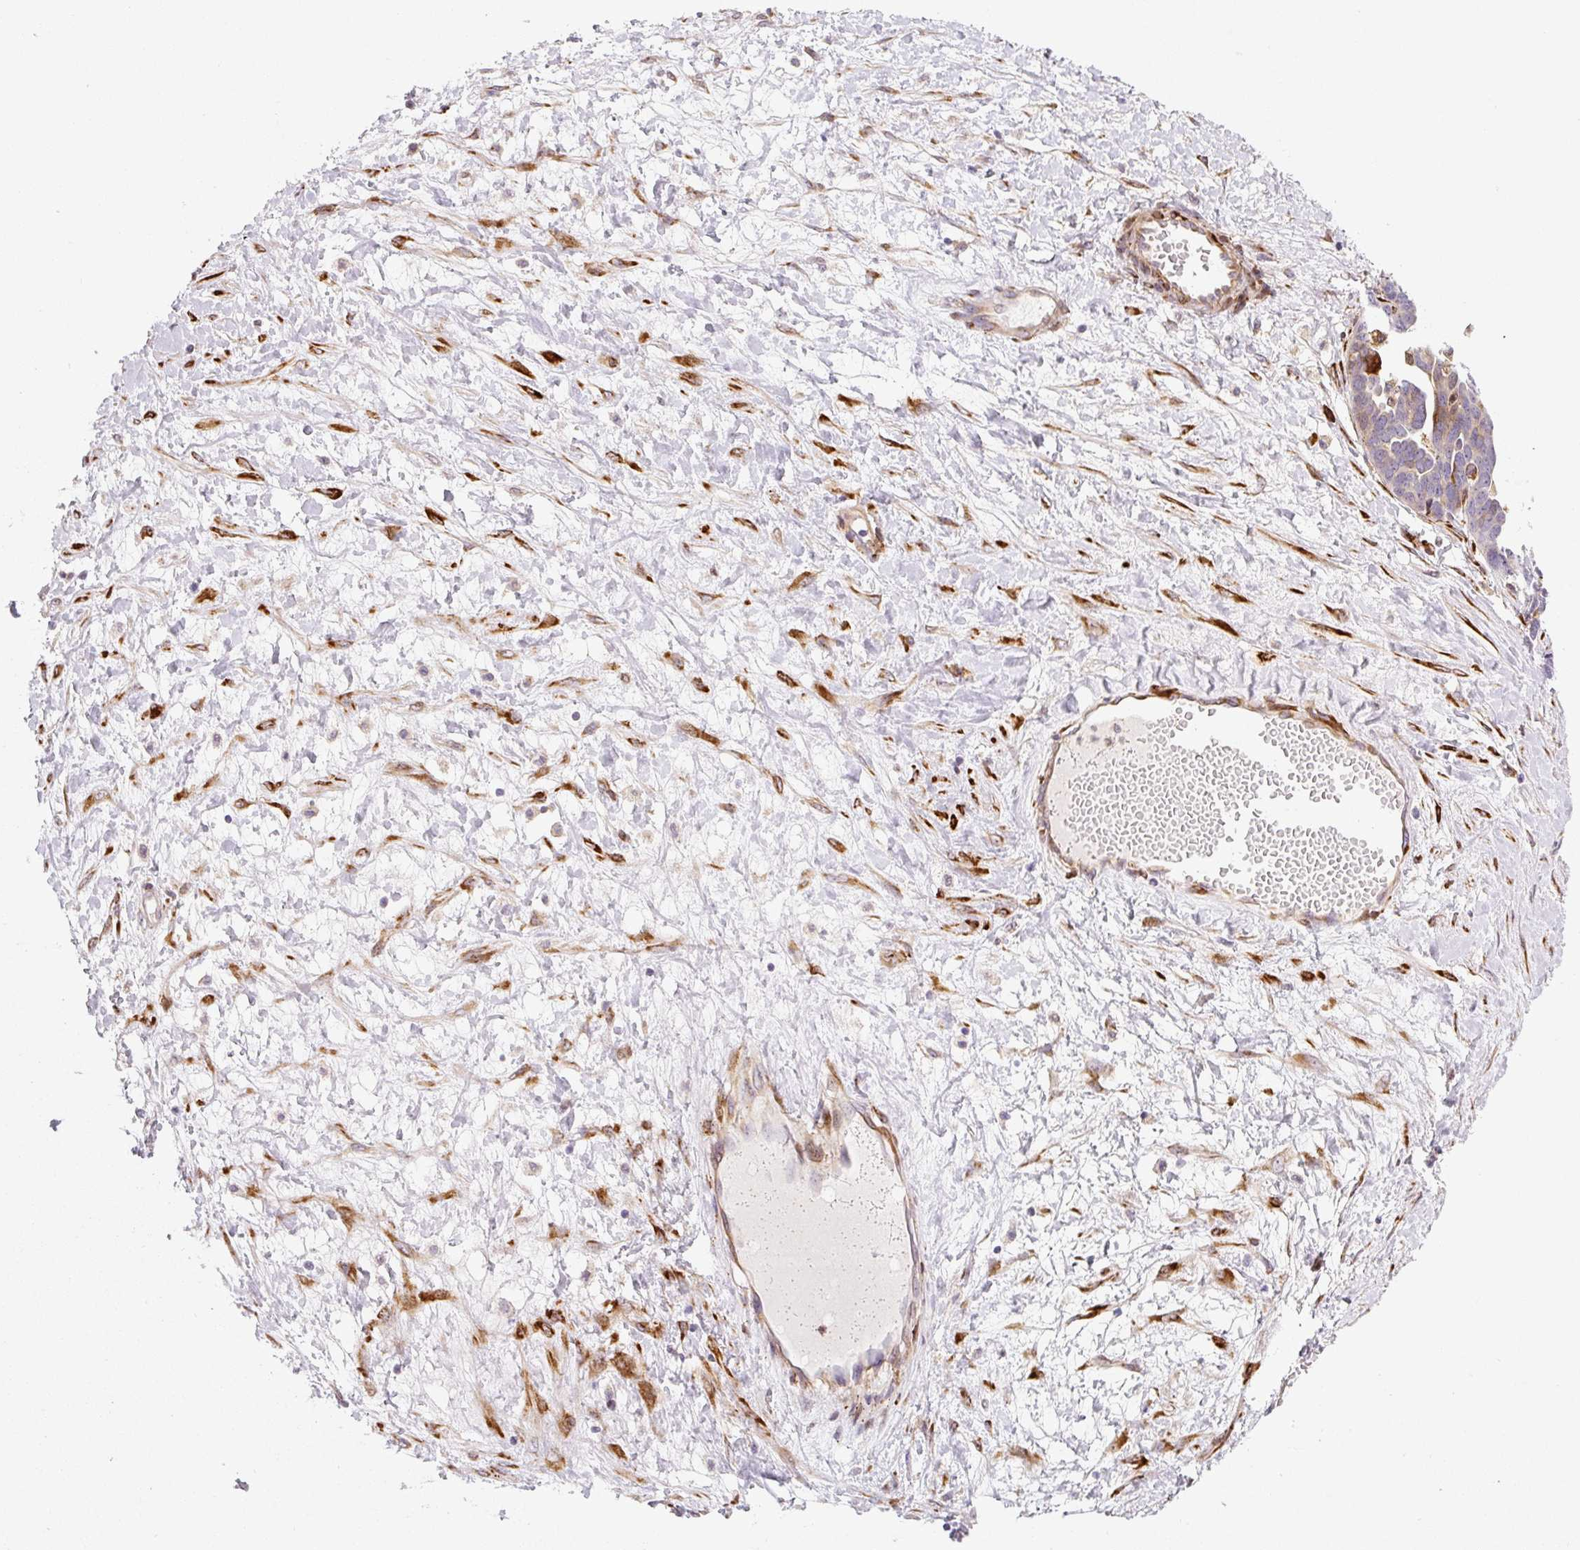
{"staining": {"intensity": "moderate", "quantity": "<25%", "location": "cytoplasmic/membranous"}, "tissue": "ovarian cancer", "cell_type": "Tumor cells", "image_type": "cancer", "snomed": [{"axis": "morphology", "description": "Cystadenocarcinoma, serous, NOS"}, {"axis": "topography", "description": "Ovary"}], "caption": "Brown immunohistochemical staining in human ovarian cancer (serous cystadenocarcinoma) exhibits moderate cytoplasmic/membranous expression in approximately <25% of tumor cells.", "gene": "DISP3", "patient": {"sex": "female", "age": 54}}